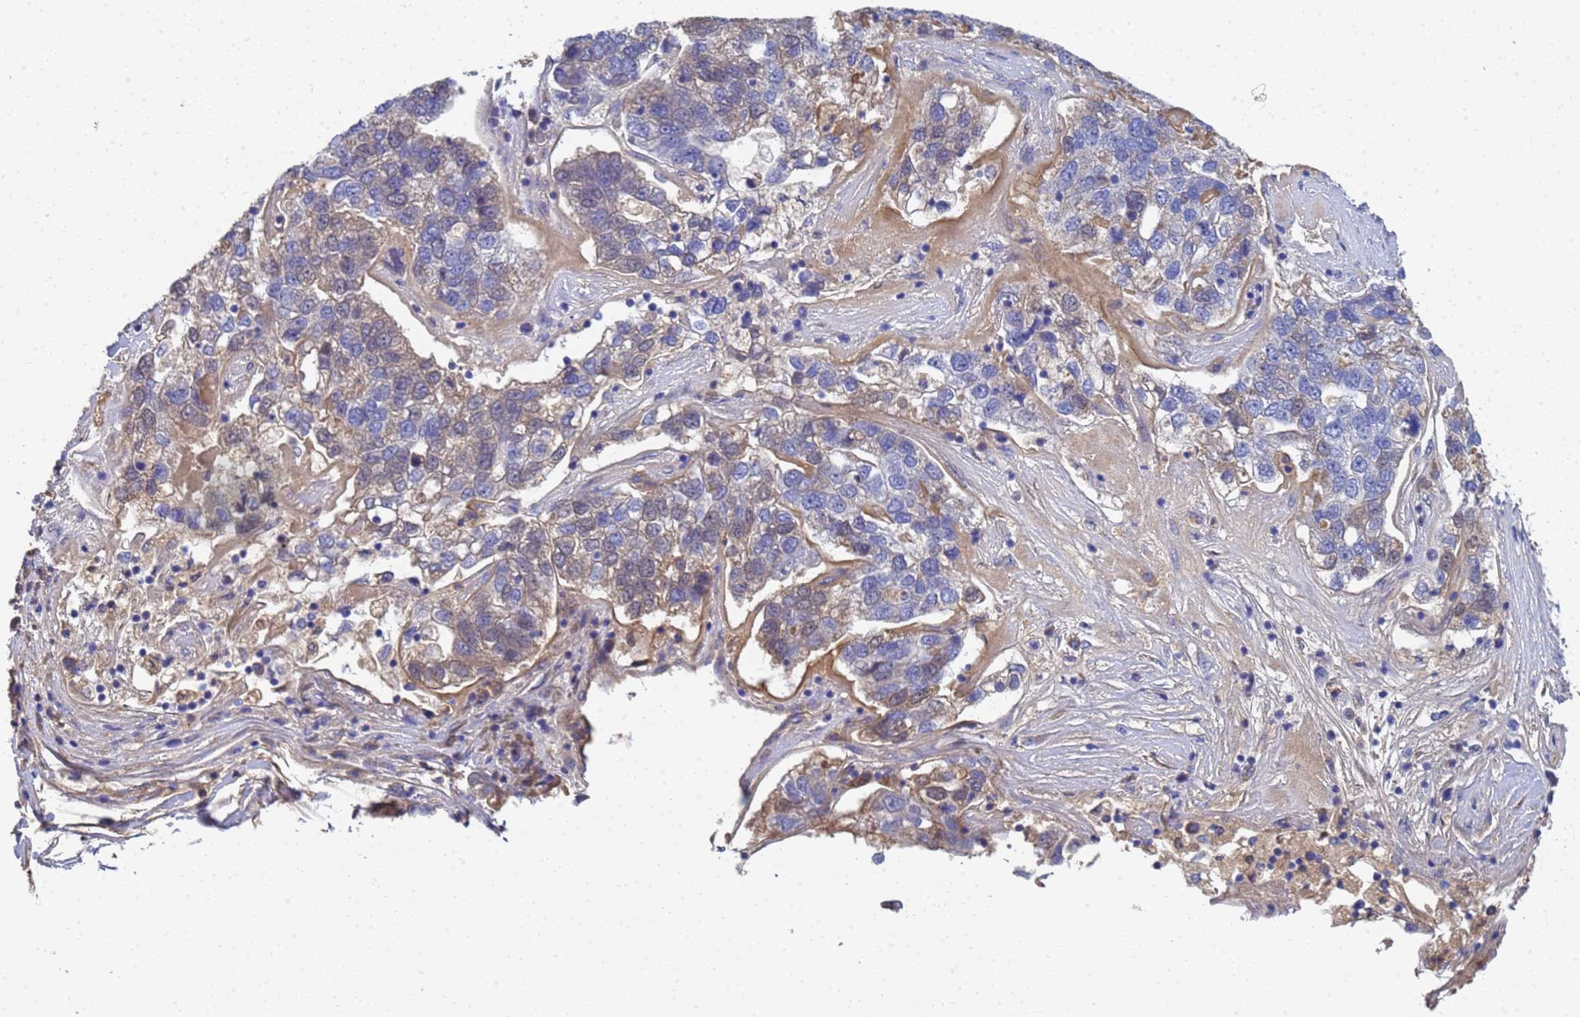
{"staining": {"intensity": "weak", "quantity": "25%-75%", "location": "cytoplasmic/membranous"}, "tissue": "pancreatic cancer", "cell_type": "Tumor cells", "image_type": "cancer", "snomed": [{"axis": "morphology", "description": "Adenocarcinoma, NOS"}, {"axis": "topography", "description": "Pancreas"}], "caption": "IHC (DAB (3,3'-diaminobenzidine)) staining of adenocarcinoma (pancreatic) shows weak cytoplasmic/membranous protein staining in approximately 25%-75% of tumor cells.", "gene": "LBX2", "patient": {"sex": "female", "age": 61}}